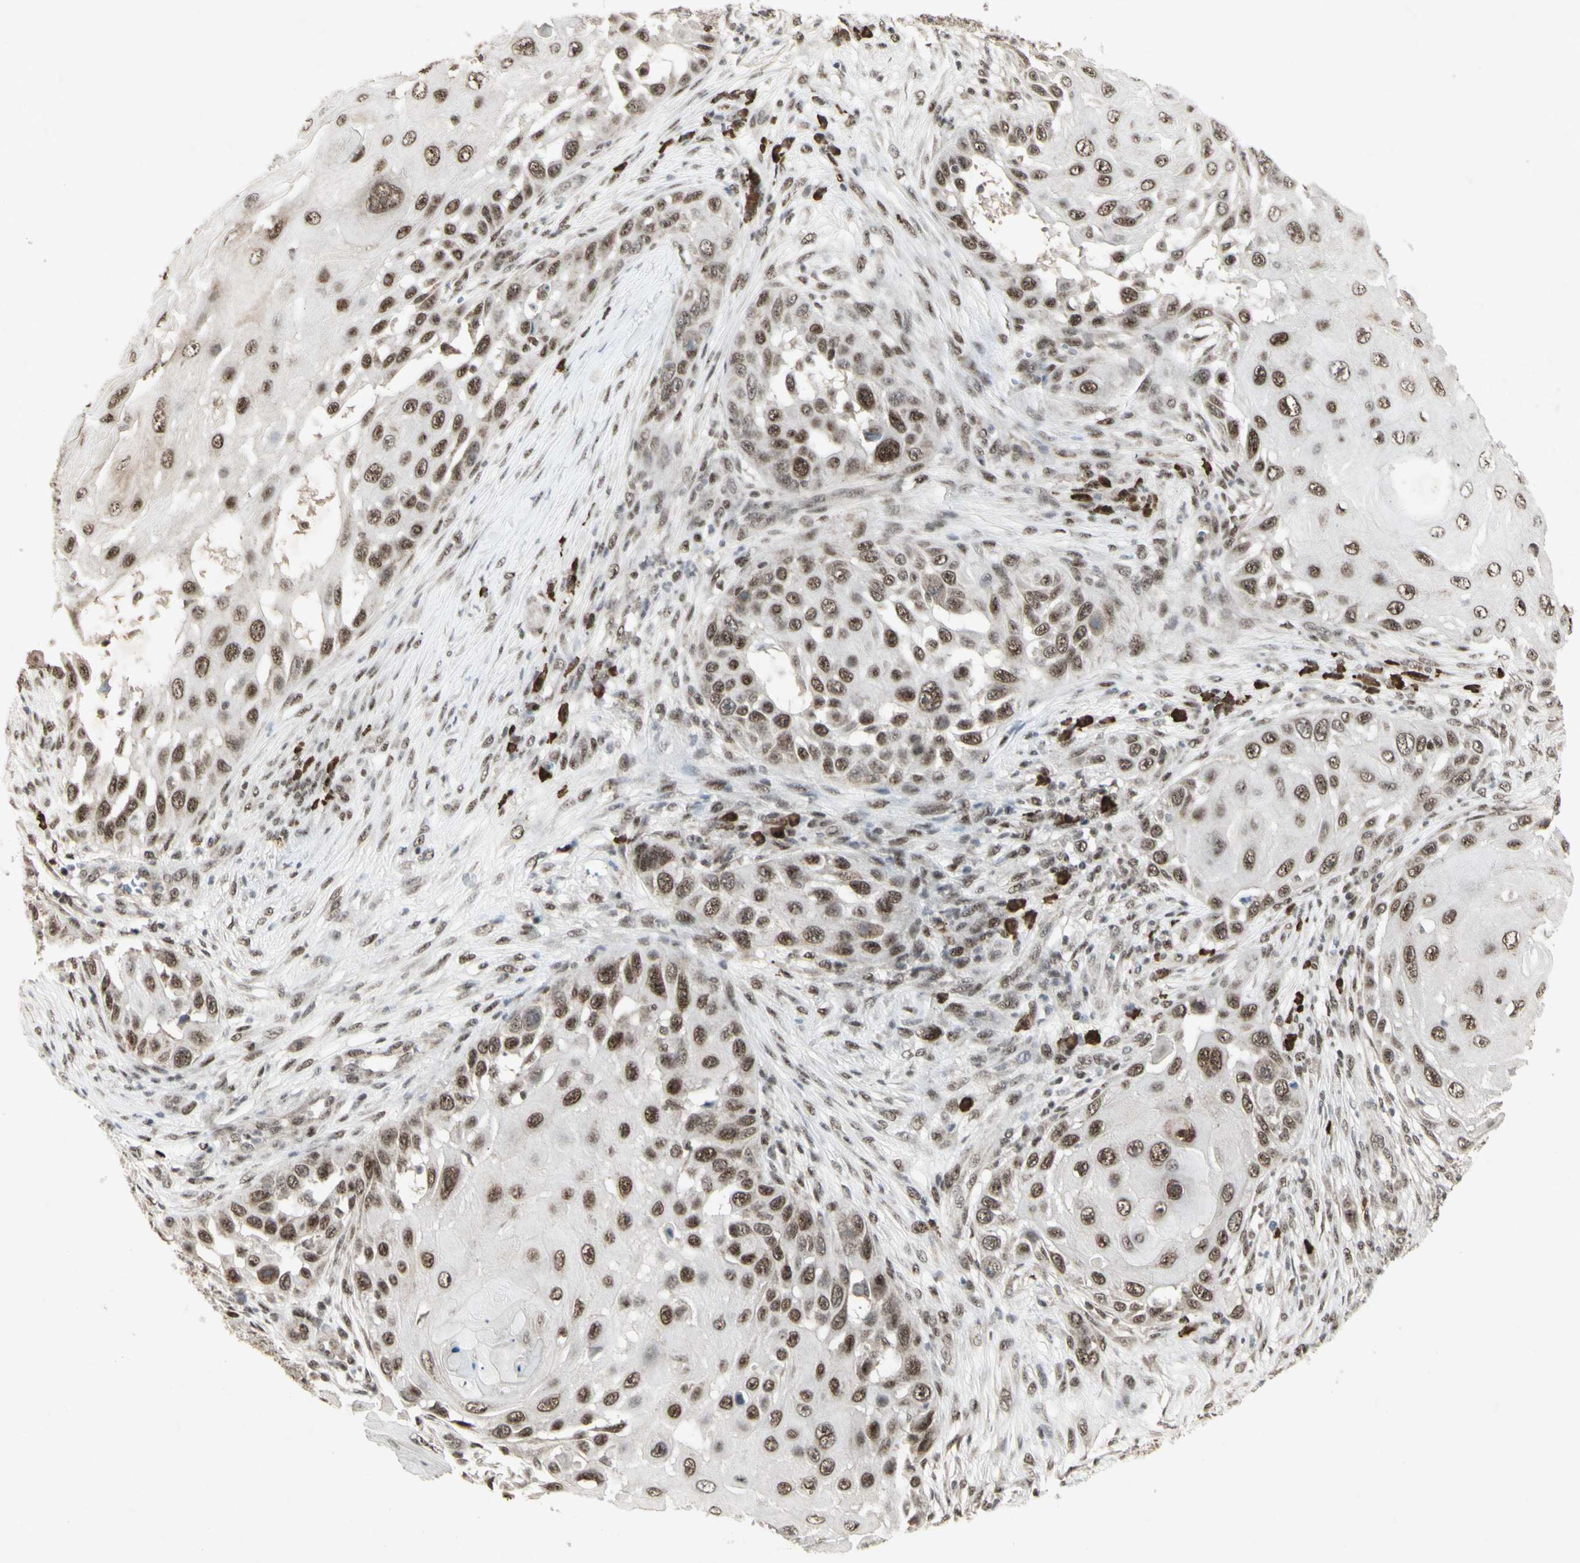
{"staining": {"intensity": "moderate", "quantity": ">75%", "location": "nuclear"}, "tissue": "skin cancer", "cell_type": "Tumor cells", "image_type": "cancer", "snomed": [{"axis": "morphology", "description": "Squamous cell carcinoma, NOS"}, {"axis": "topography", "description": "Skin"}], "caption": "Skin cancer stained for a protein exhibits moderate nuclear positivity in tumor cells.", "gene": "CCNT1", "patient": {"sex": "female", "age": 44}}